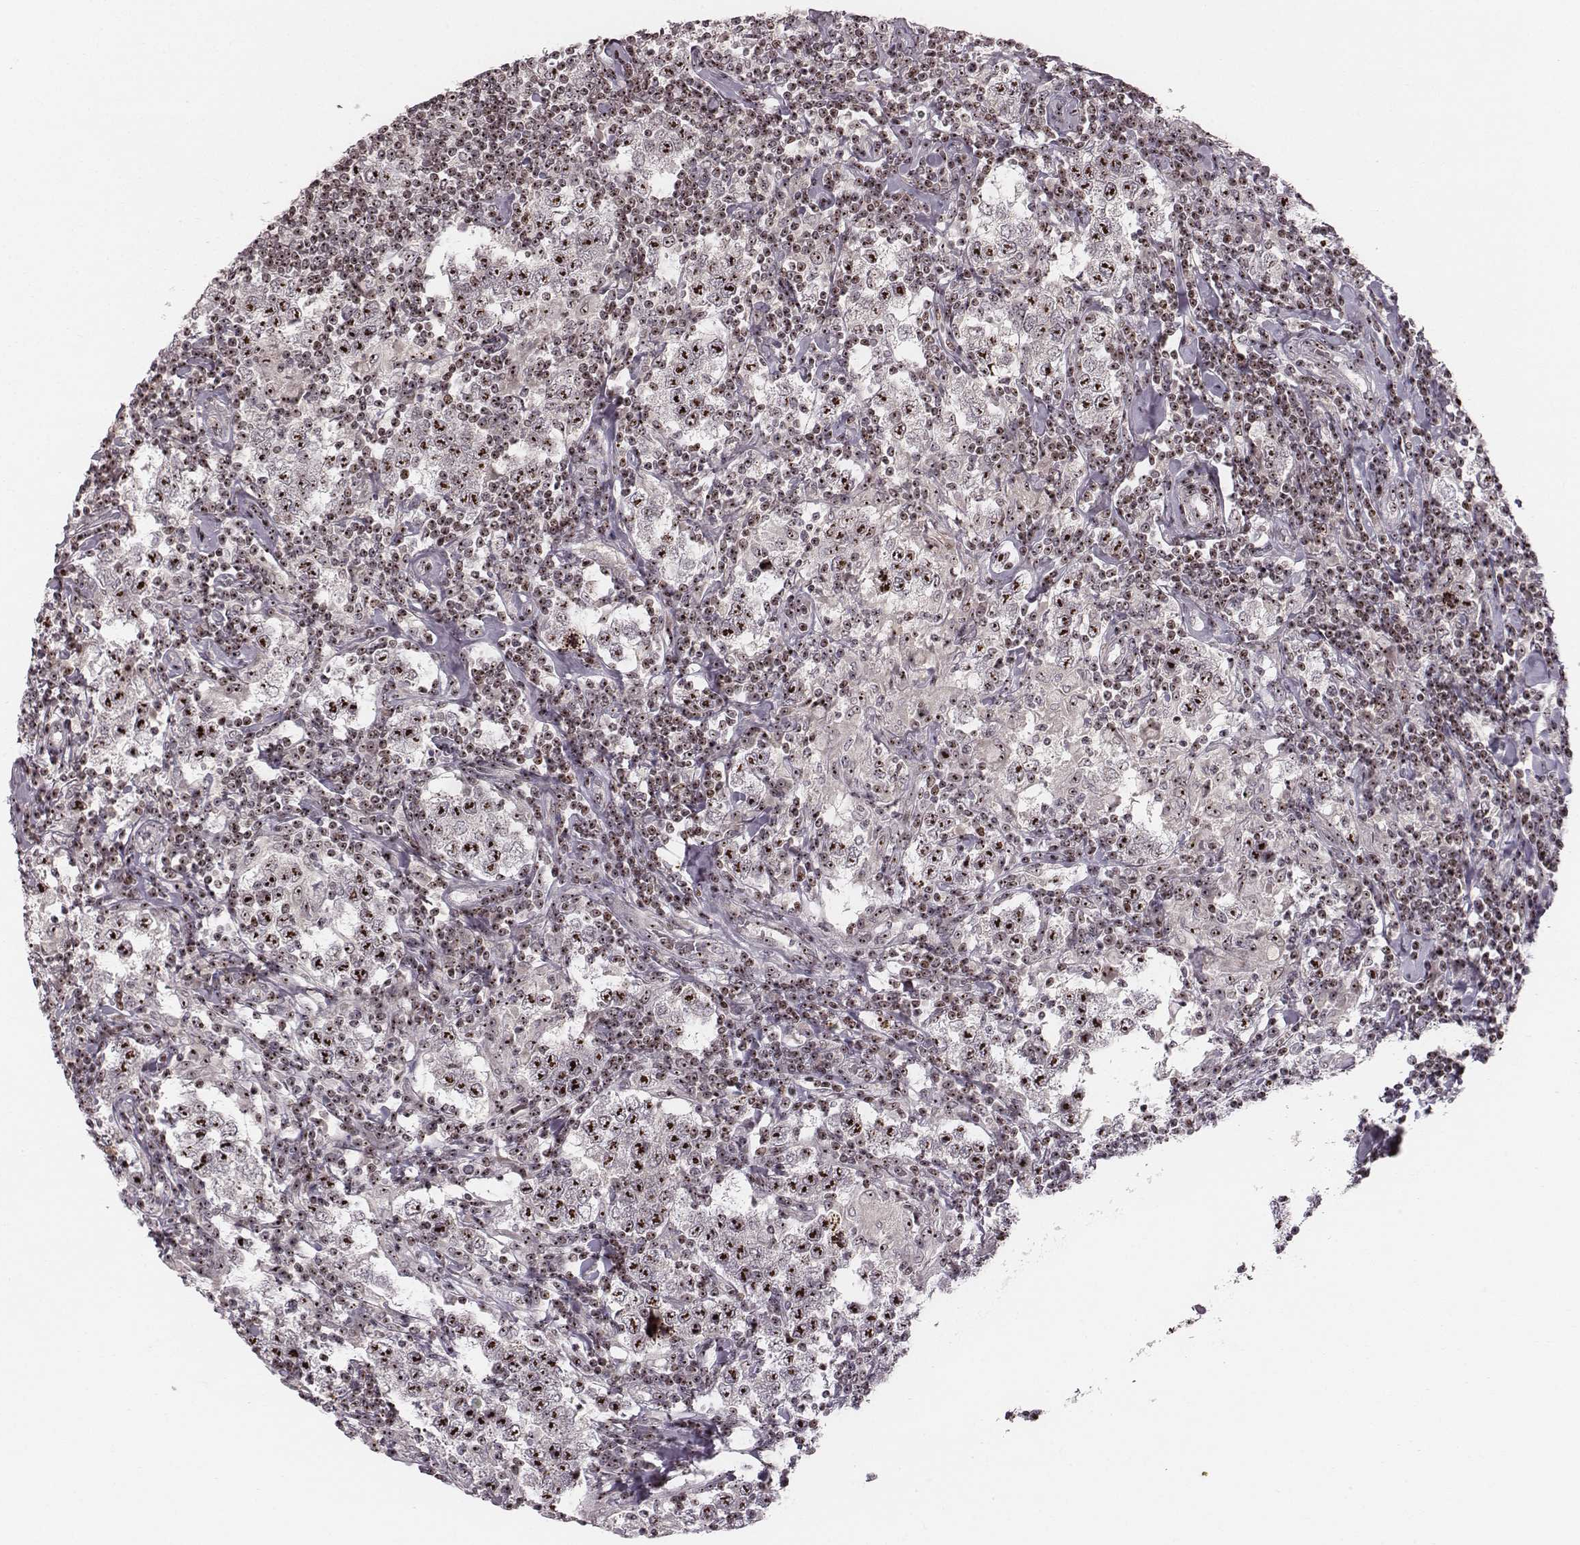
{"staining": {"intensity": "moderate", "quantity": ">75%", "location": "nuclear"}, "tissue": "testis cancer", "cell_type": "Tumor cells", "image_type": "cancer", "snomed": [{"axis": "morphology", "description": "Seminoma, NOS"}, {"axis": "morphology", "description": "Carcinoma, Embryonal, NOS"}, {"axis": "topography", "description": "Testis"}], "caption": "Protein expression analysis of human testis cancer (embryonal carcinoma) reveals moderate nuclear expression in approximately >75% of tumor cells. (IHC, brightfield microscopy, high magnification).", "gene": "NOP56", "patient": {"sex": "male", "age": 41}}